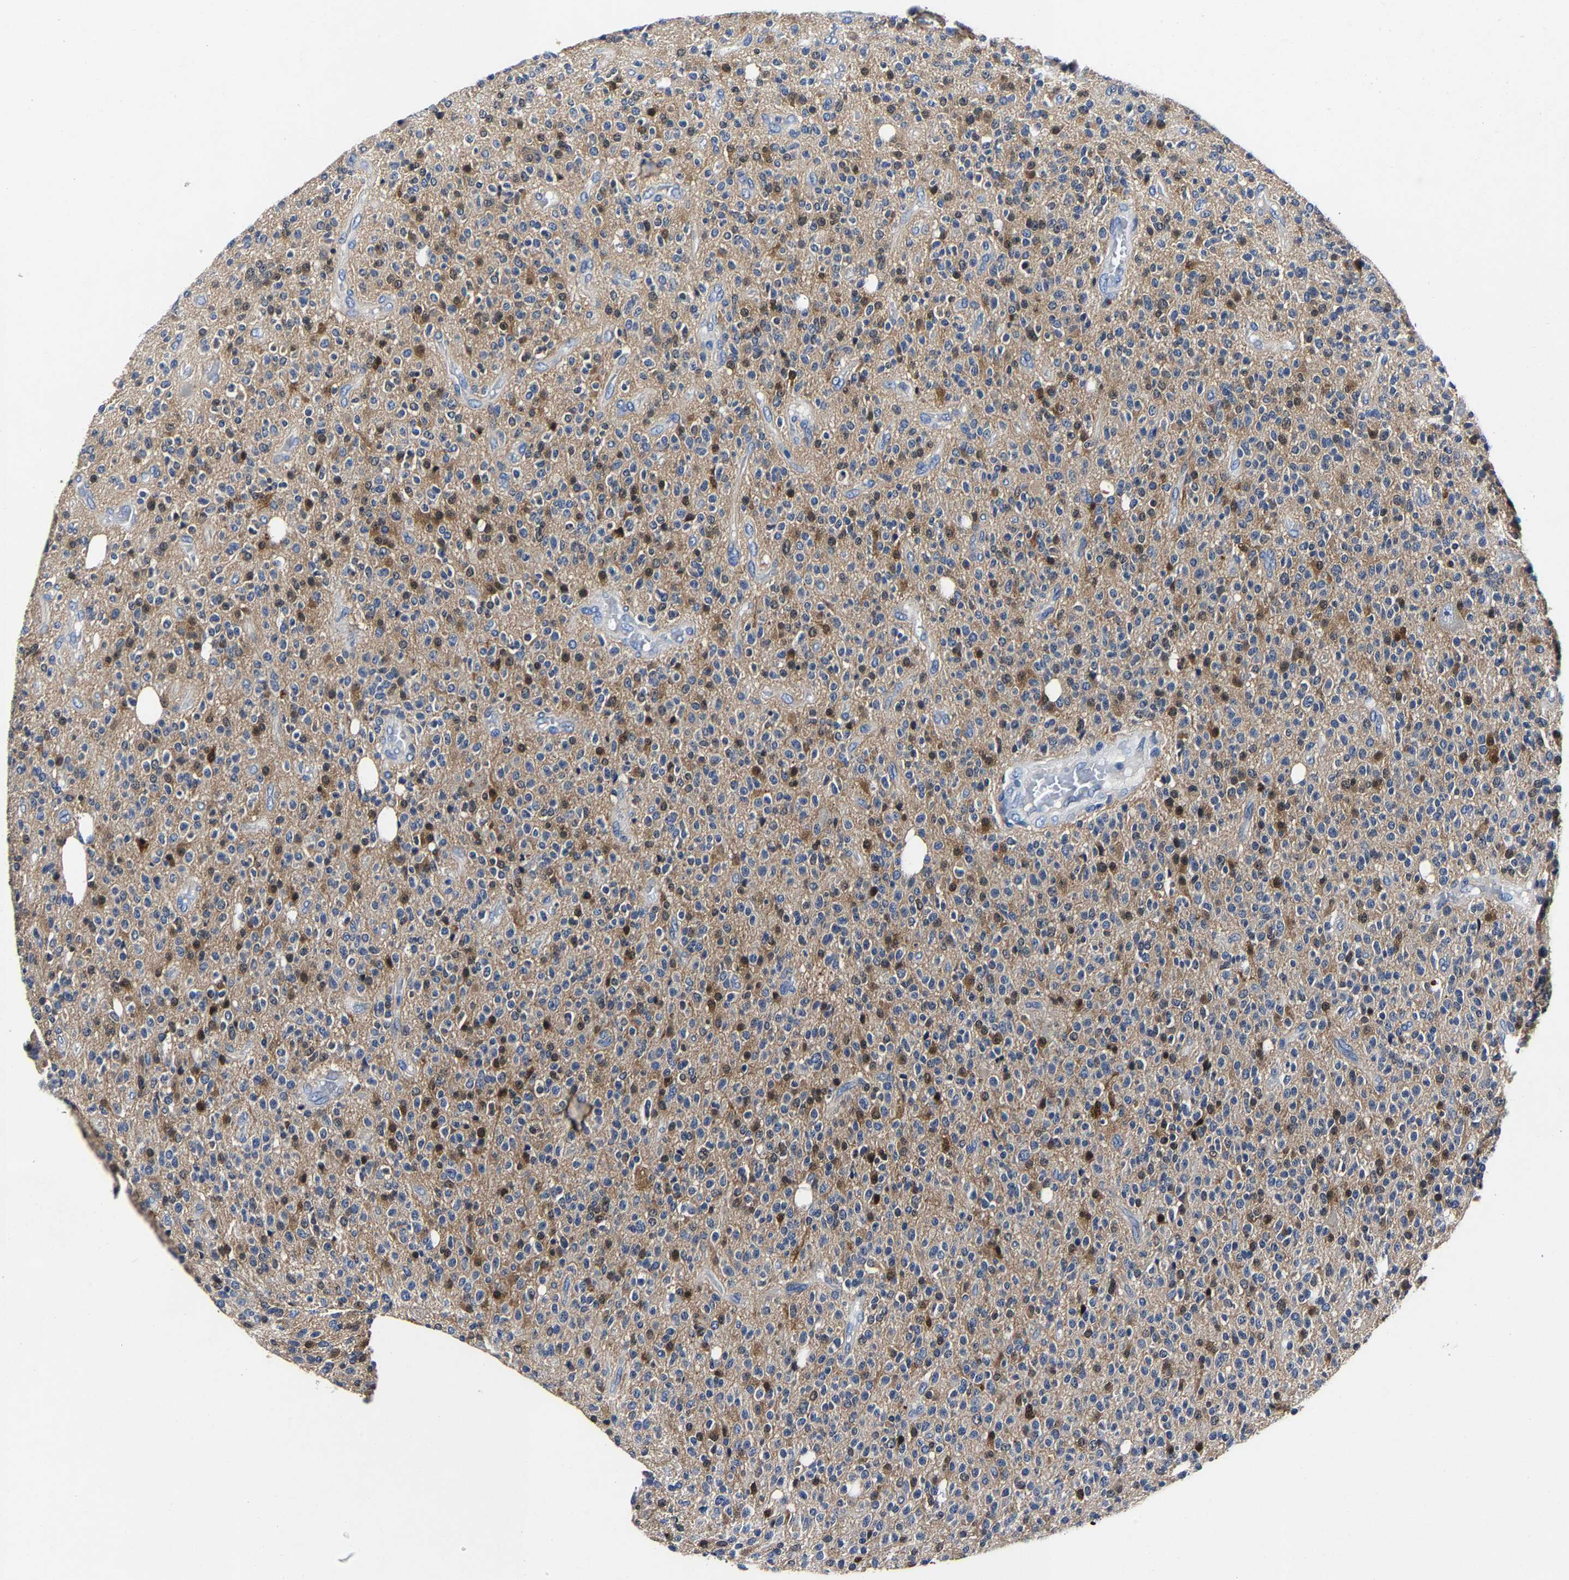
{"staining": {"intensity": "negative", "quantity": "none", "location": "none"}, "tissue": "glioma", "cell_type": "Tumor cells", "image_type": "cancer", "snomed": [{"axis": "morphology", "description": "Glioma, malignant, High grade"}, {"axis": "topography", "description": "Brain"}], "caption": "DAB (3,3'-diaminobenzidine) immunohistochemical staining of malignant high-grade glioma demonstrates no significant expression in tumor cells.", "gene": "PSPH", "patient": {"sex": "male", "age": 34}}